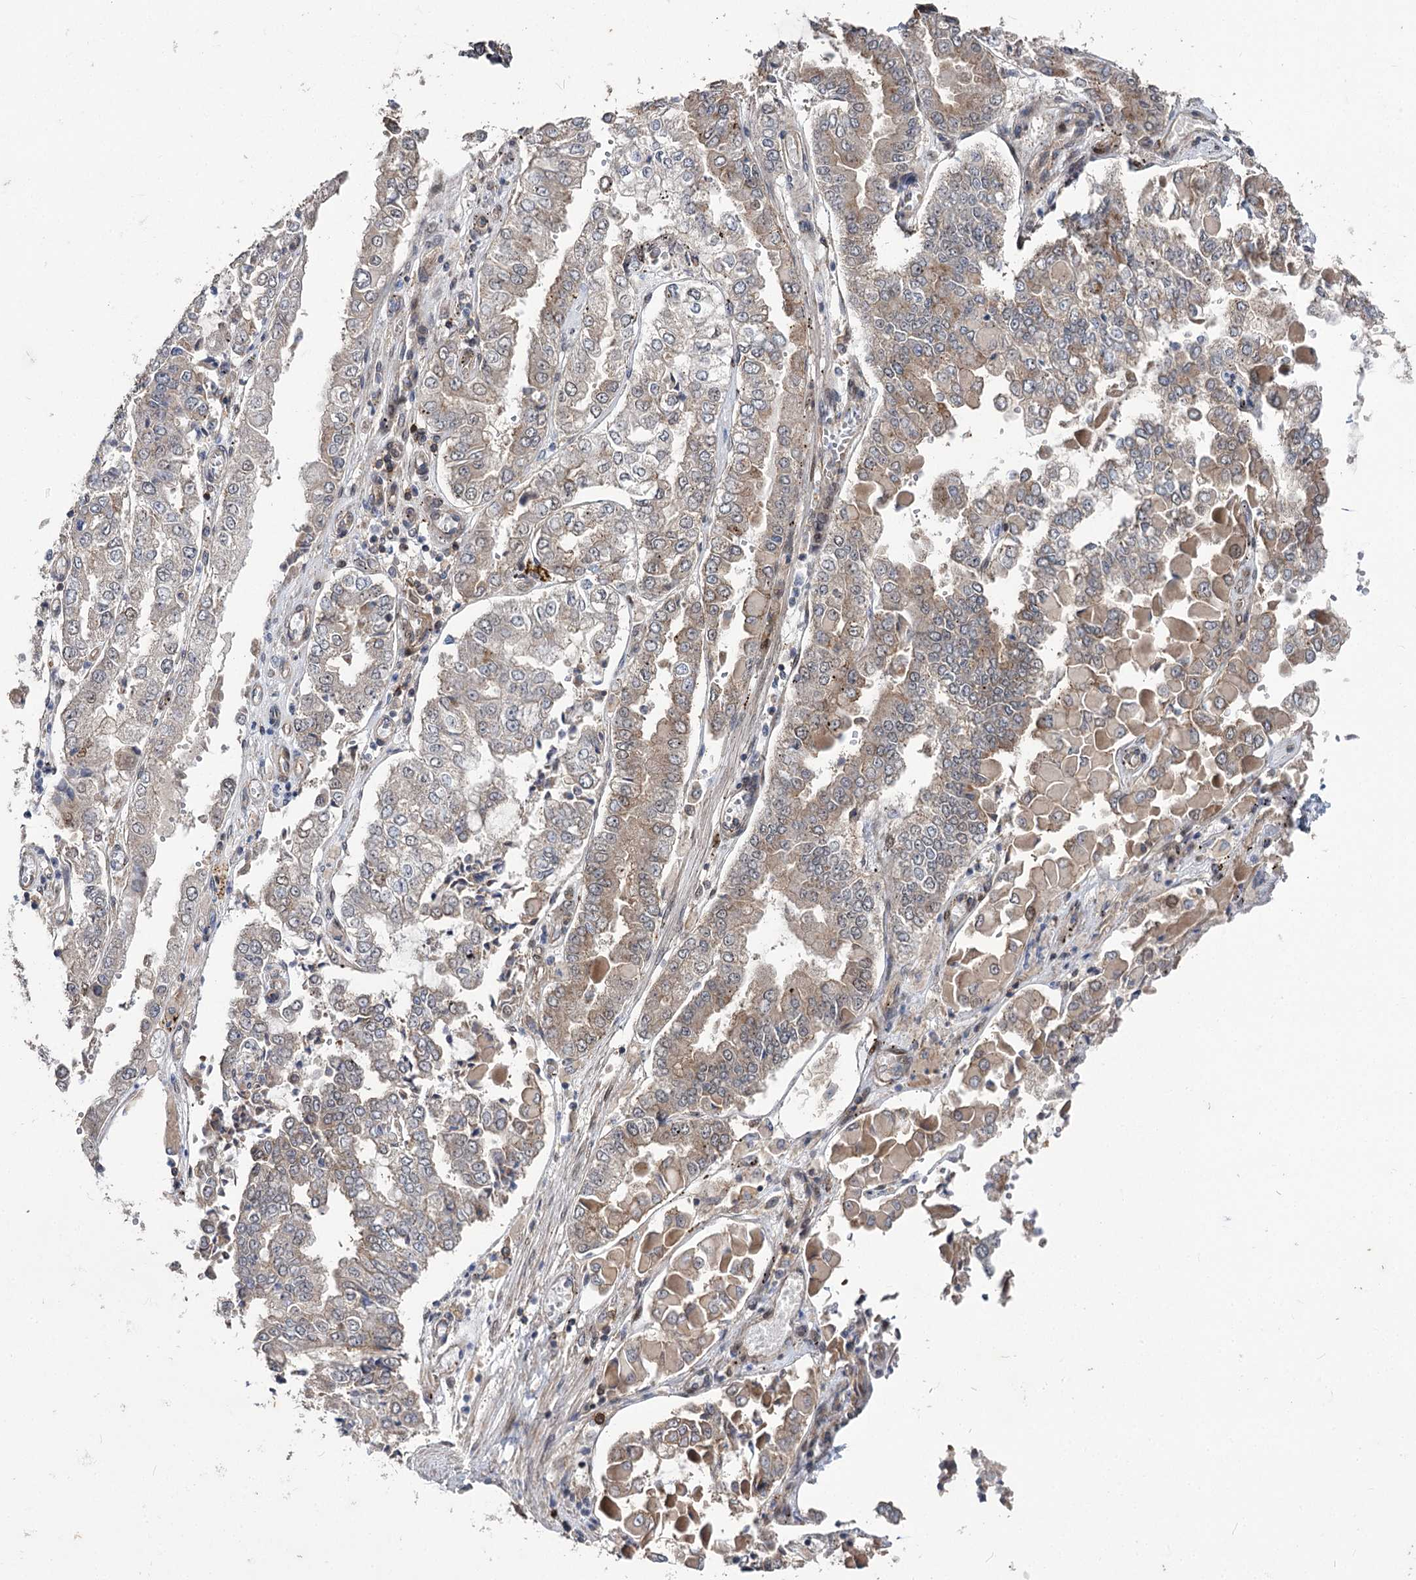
{"staining": {"intensity": "moderate", "quantity": "<25%", "location": "cytoplasmic/membranous"}, "tissue": "stomach cancer", "cell_type": "Tumor cells", "image_type": "cancer", "snomed": [{"axis": "morphology", "description": "Adenocarcinoma, NOS"}, {"axis": "topography", "description": "Stomach"}], "caption": "Immunohistochemical staining of stomach adenocarcinoma demonstrates low levels of moderate cytoplasmic/membranous protein positivity in about <25% of tumor cells.", "gene": "STX6", "patient": {"sex": "male", "age": 76}}